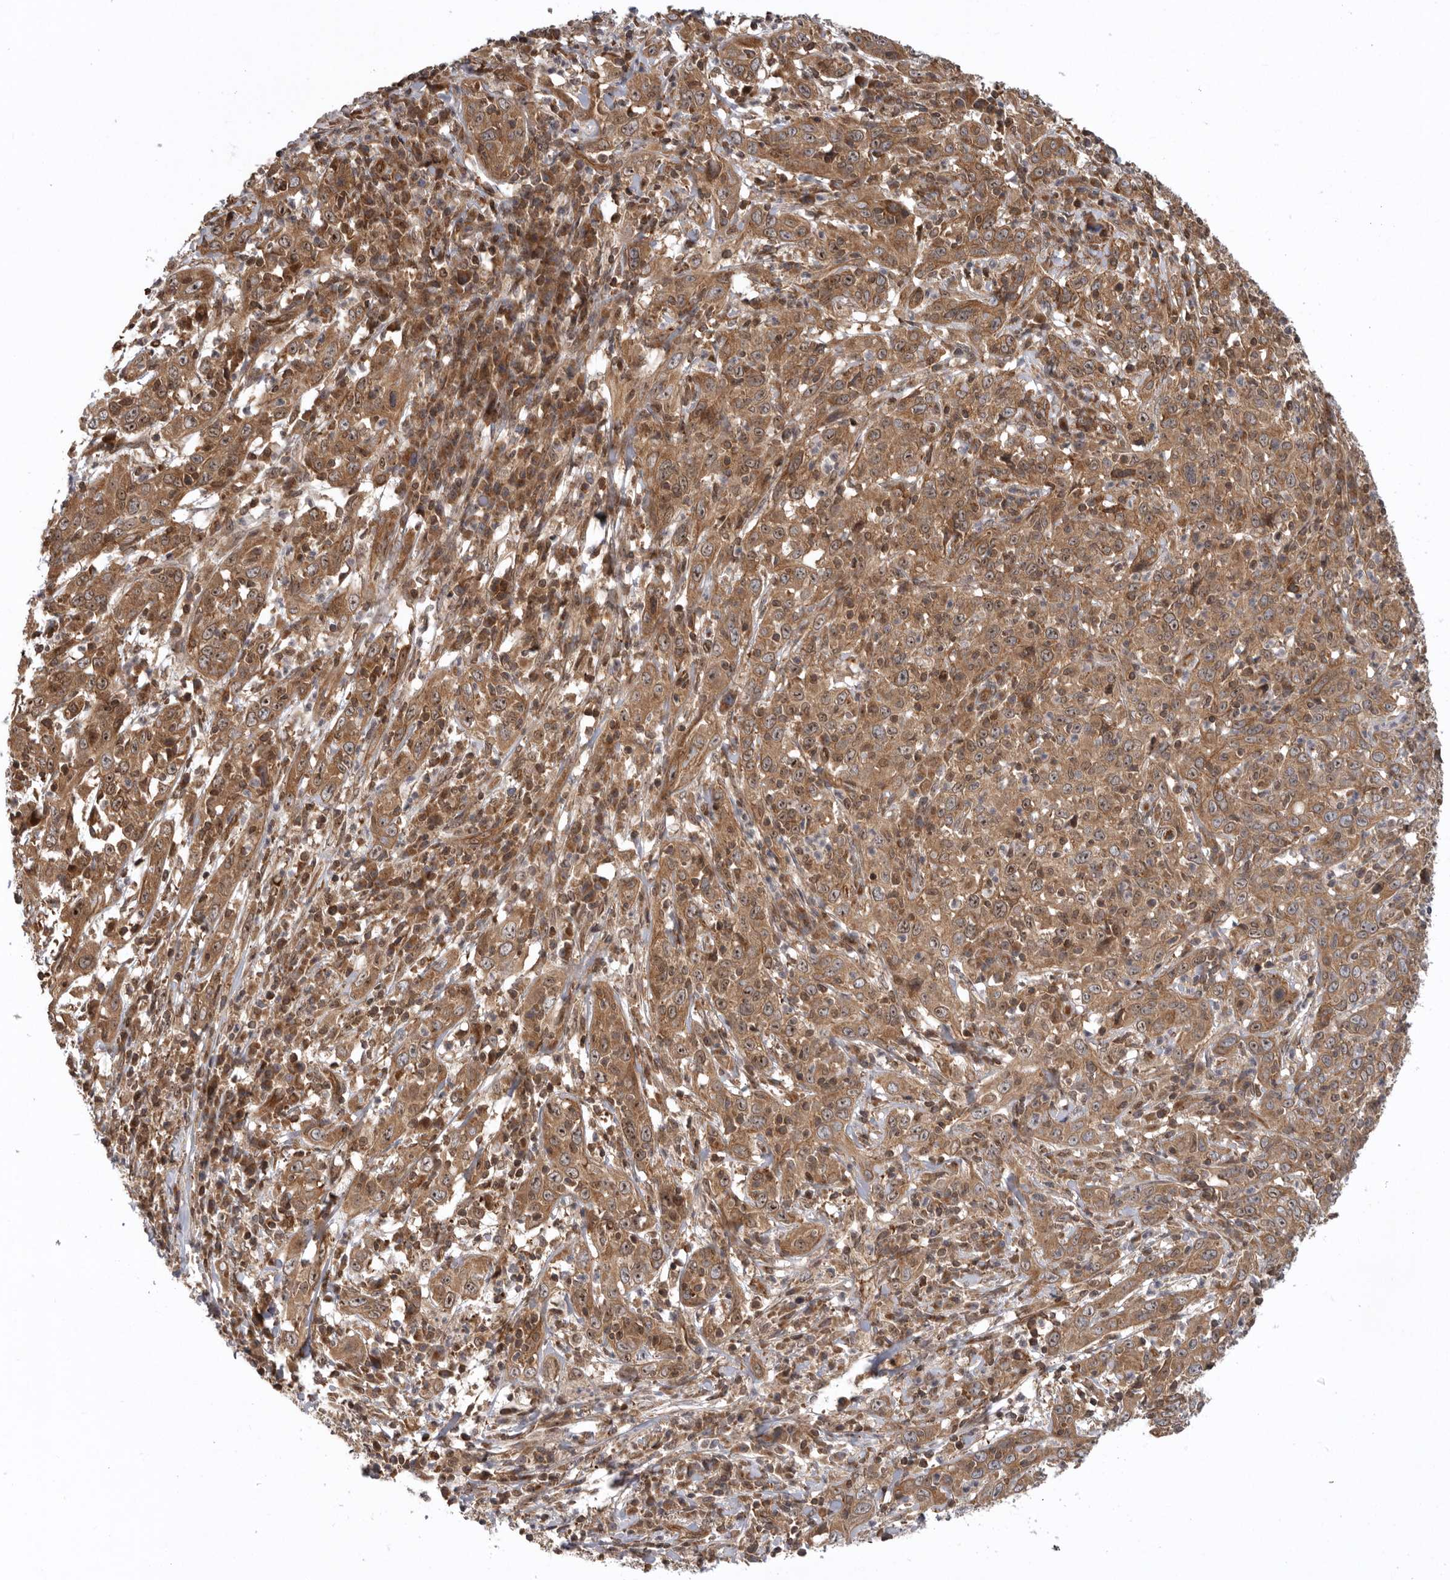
{"staining": {"intensity": "moderate", "quantity": ">75%", "location": "cytoplasmic/membranous,nuclear"}, "tissue": "cervical cancer", "cell_type": "Tumor cells", "image_type": "cancer", "snomed": [{"axis": "morphology", "description": "Squamous cell carcinoma, NOS"}, {"axis": "topography", "description": "Cervix"}], "caption": "Cervical squamous cell carcinoma stained for a protein exhibits moderate cytoplasmic/membranous and nuclear positivity in tumor cells. (Brightfield microscopy of DAB IHC at high magnification).", "gene": "DHDDS", "patient": {"sex": "female", "age": 46}}